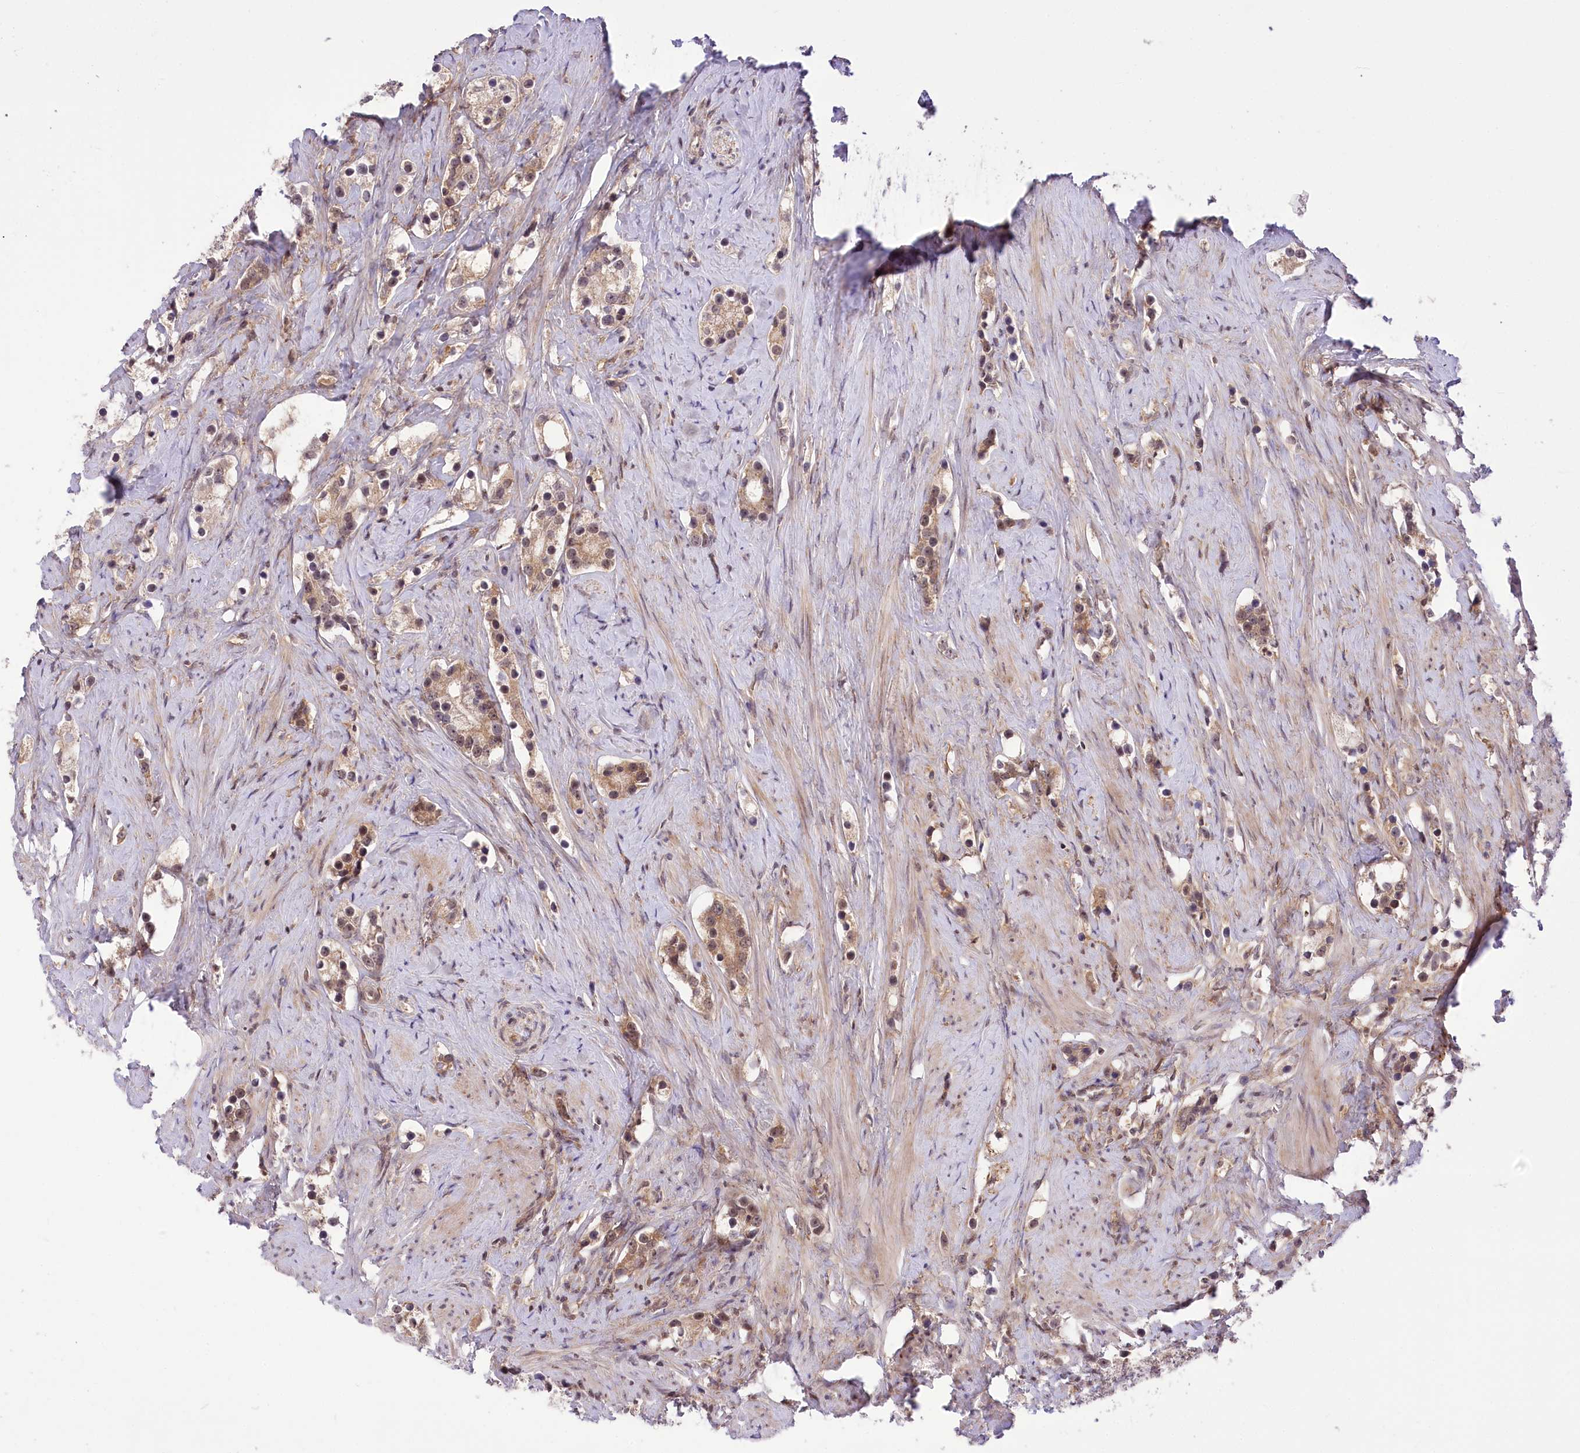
{"staining": {"intensity": "weak", "quantity": "25%-75%", "location": "cytoplasmic/membranous,nuclear"}, "tissue": "prostate cancer", "cell_type": "Tumor cells", "image_type": "cancer", "snomed": [{"axis": "morphology", "description": "Adenocarcinoma, High grade"}, {"axis": "topography", "description": "Prostate"}], "caption": "There is low levels of weak cytoplasmic/membranous and nuclear staining in tumor cells of prostate high-grade adenocarcinoma, as demonstrated by immunohistochemical staining (brown color).", "gene": "ZMAT2", "patient": {"sex": "male", "age": 63}}